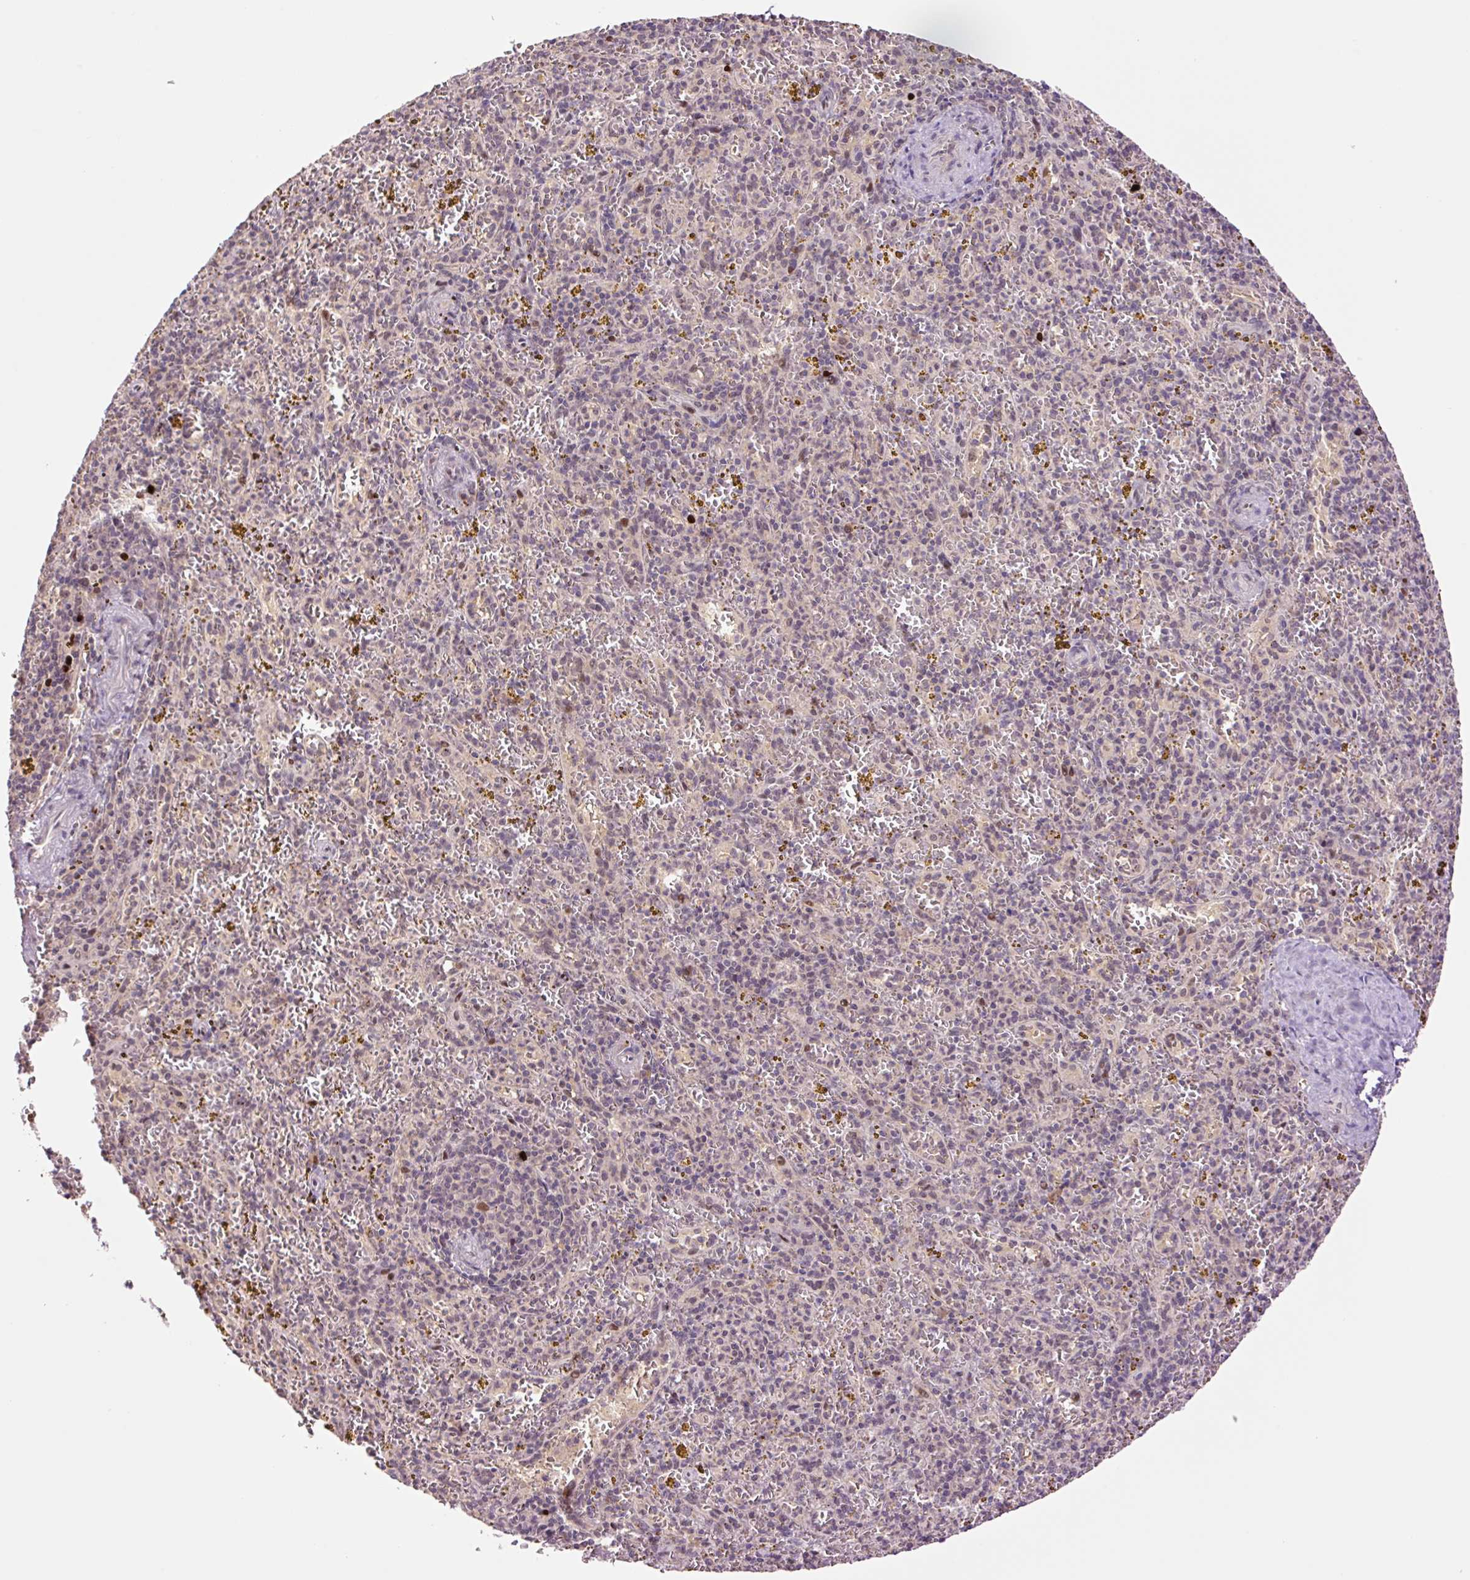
{"staining": {"intensity": "negative", "quantity": "none", "location": "none"}, "tissue": "spleen", "cell_type": "Cells in red pulp", "image_type": "normal", "snomed": [{"axis": "morphology", "description": "Normal tissue, NOS"}, {"axis": "topography", "description": "Spleen"}], "caption": "The micrograph reveals no significant staining in cells in red pulp of spleen.", "gene": "DPPA4", "patient": {"sex": "male", "age": 57}}